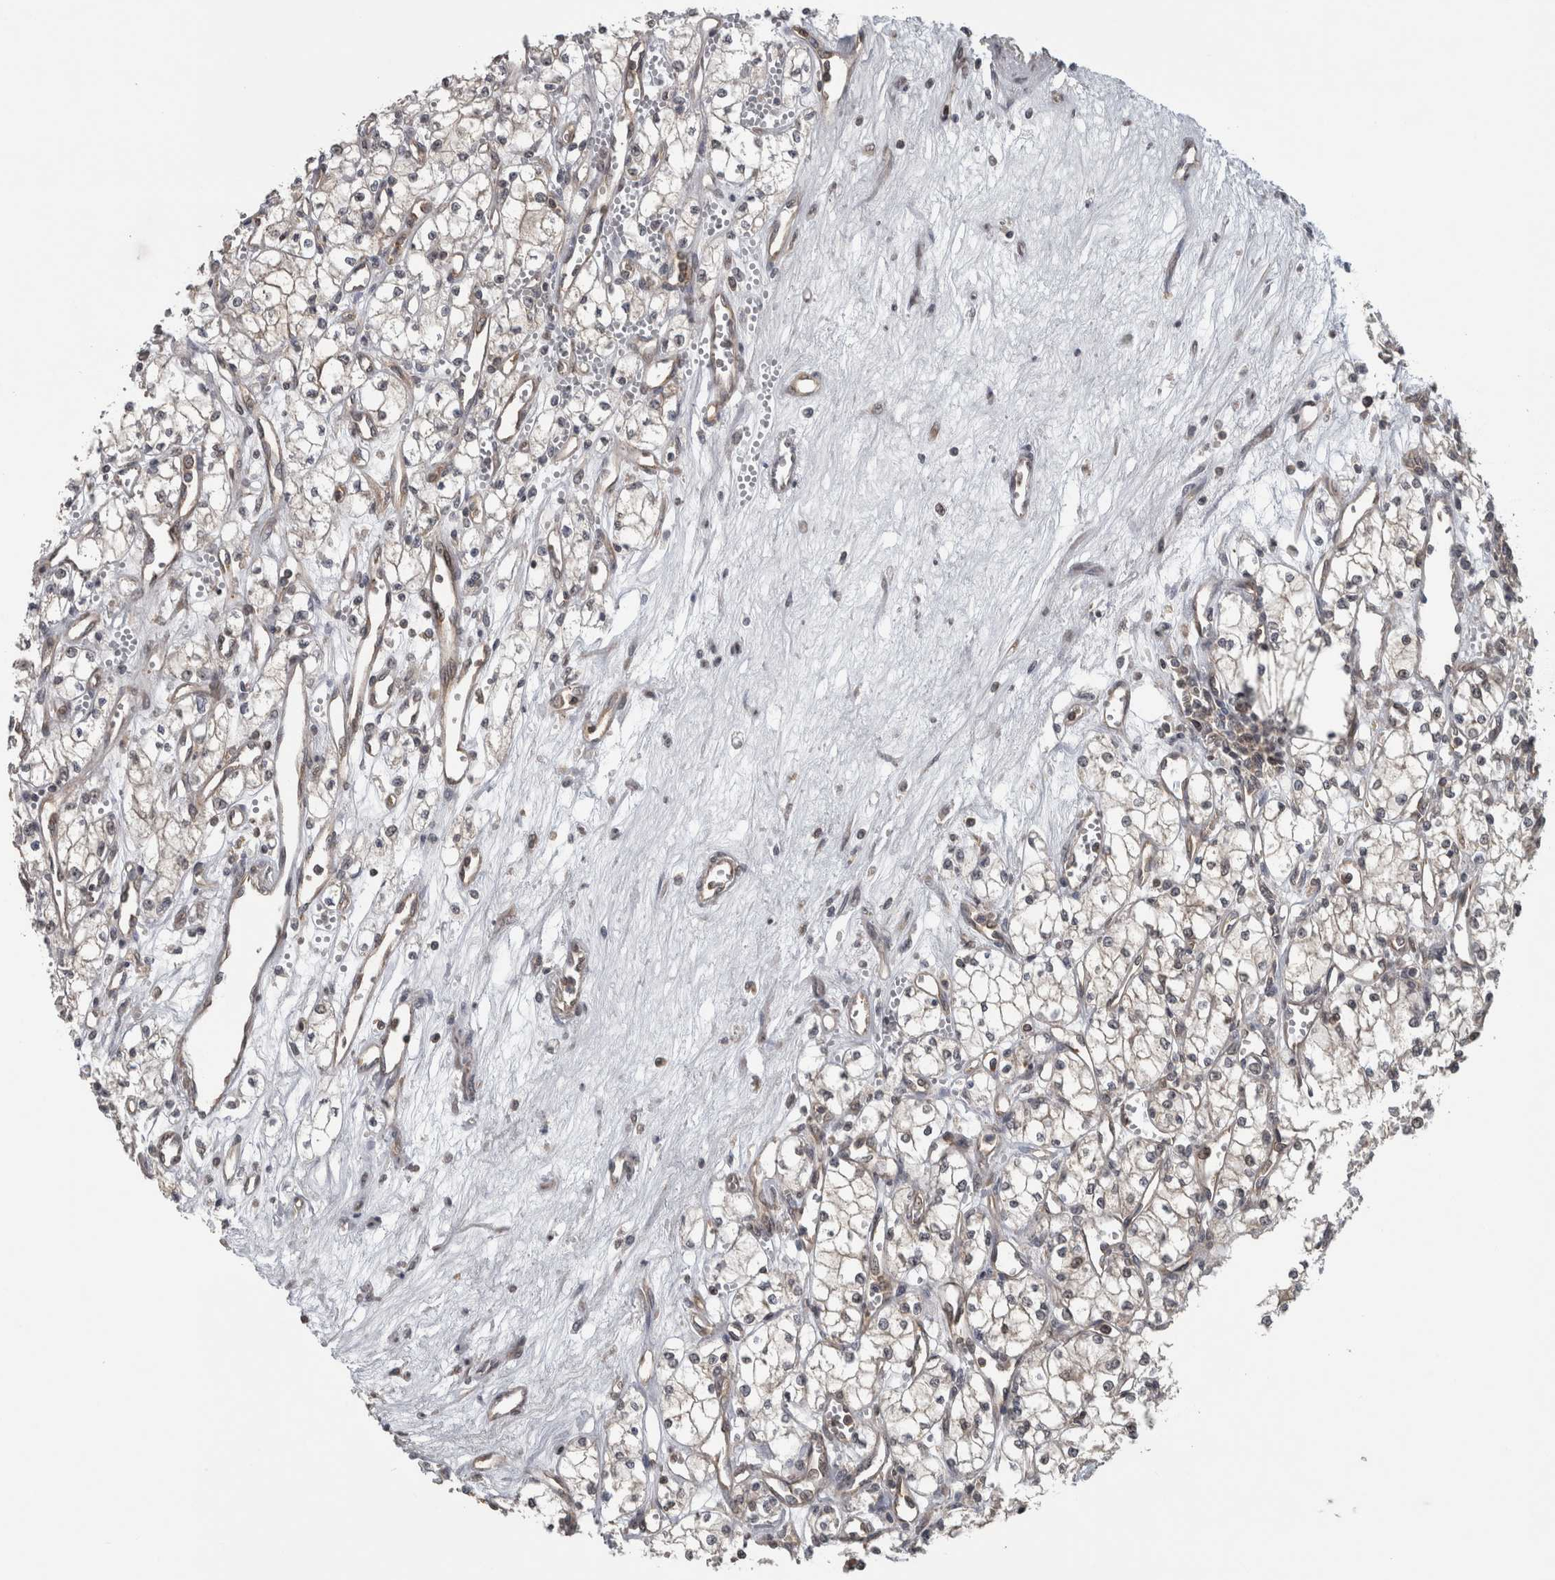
{"staining": {"intensity": "negative", "quantity": "none", "location": "none"}, "tissue": "renal cancer", "cell_type": "Tumor cells", "image_type": "cancer", "snomed": [{"axis": "morphology", "description": "Adenocarcinoma, NOS"}, {"axis": "topography", "description": "Kidney"}], "caption": "Tumor cells show no significant protein staining in renal adenocarcinoma.", "gene": "ATXN2", "patient": {"sex": "male", "age": 59}}